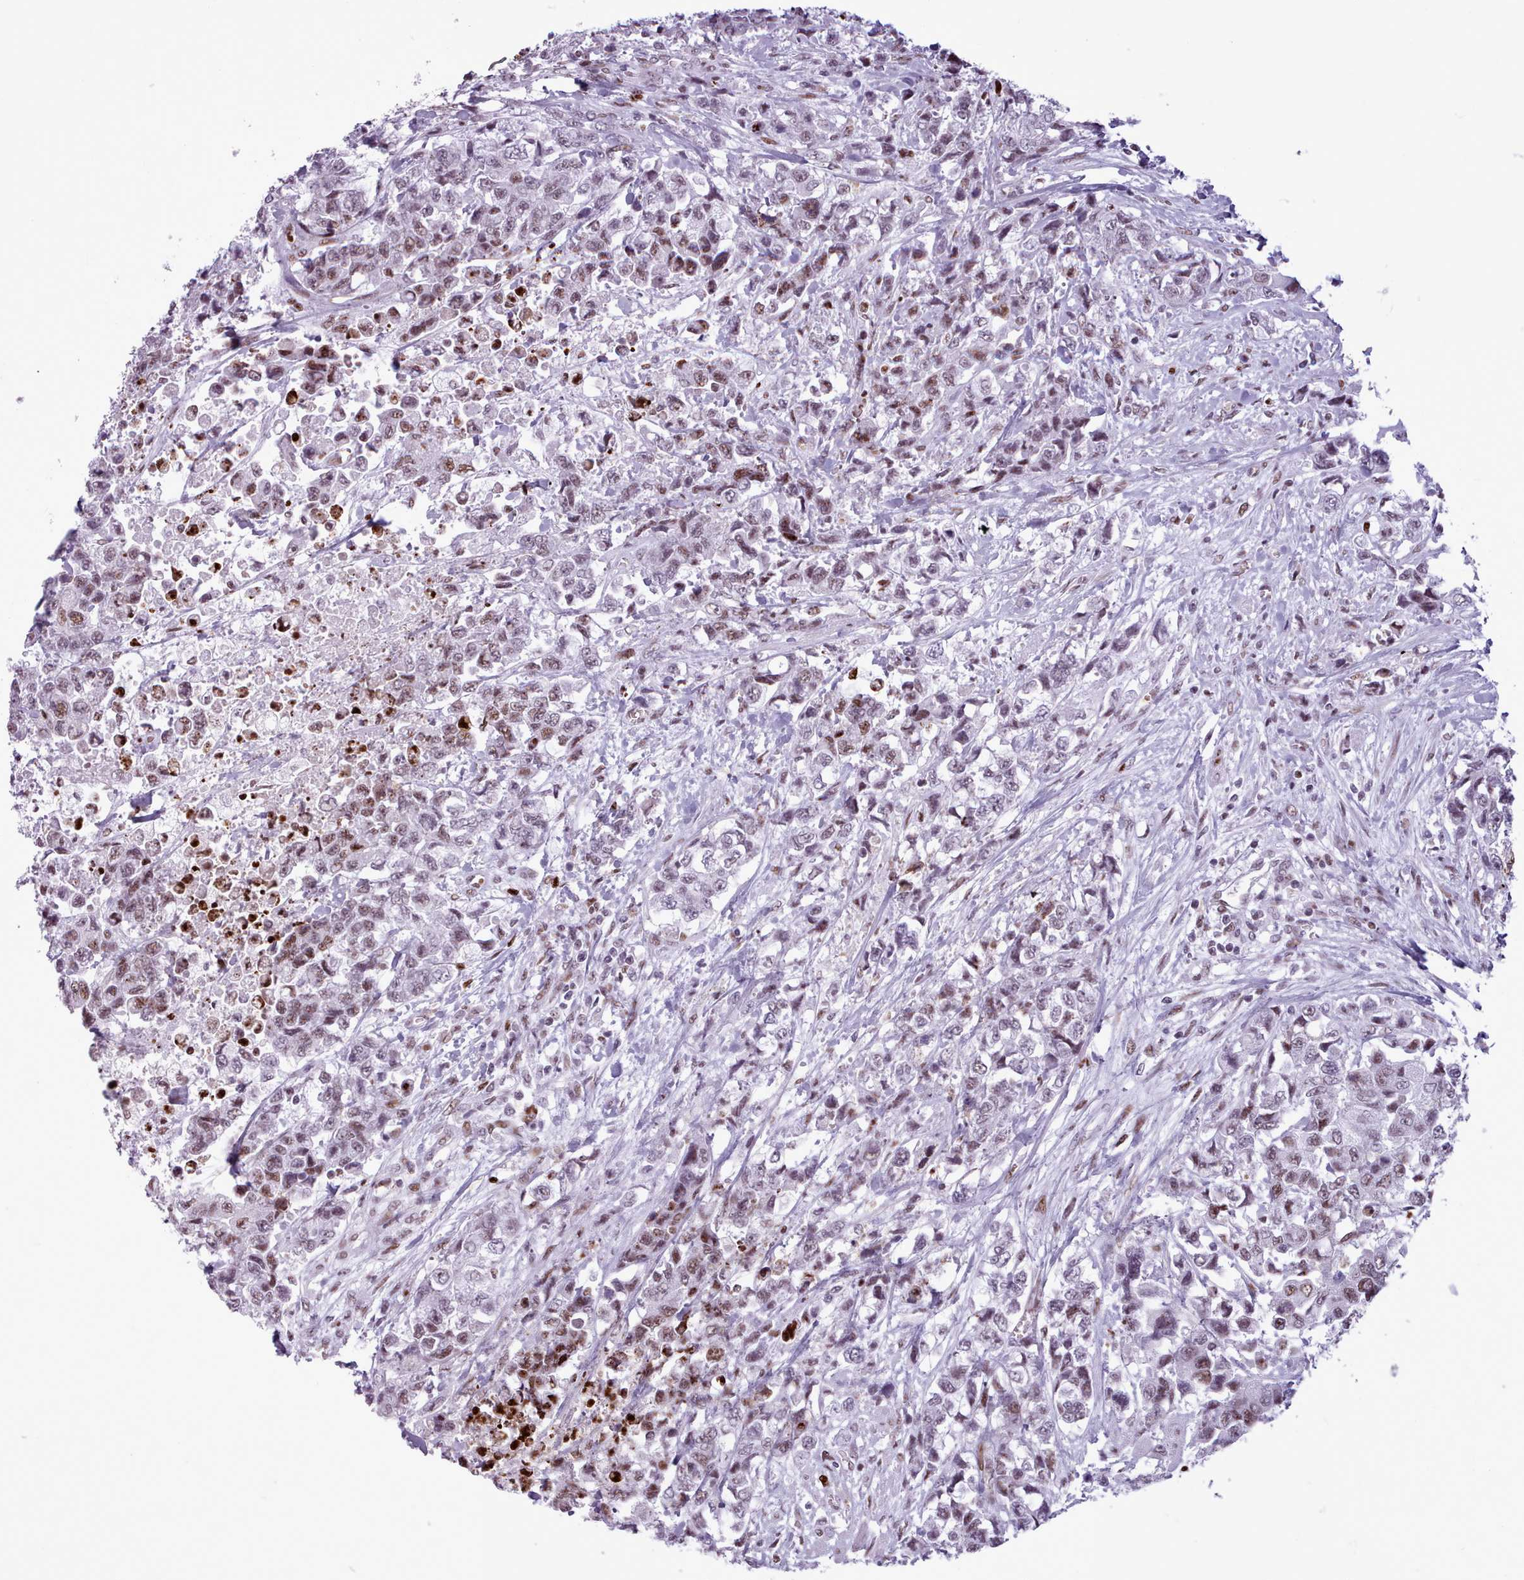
{"staining": {"intensity": "weak", "quantity": "25%-75%", "location": "nuclear"}, "tissue": "urothelial cancer", "cell_type": "Tumor cells", "image_type": "cancer", "snomed": [{"axis": "morphology", "description": "Urothelial carcinoma, High grade"}, {"axis": "topography", "description": "Urinary bladder"}], "caption": "Protein expression analysis of human urothelial cancer reveals weak nuclear staining in about 25%-75% of tumor cells. Immunohistochemistry stains the protein in brown and the nuclei are stained blue.", "gene": "SRSF4", "patient": {"sex": "female", "age": 78}}